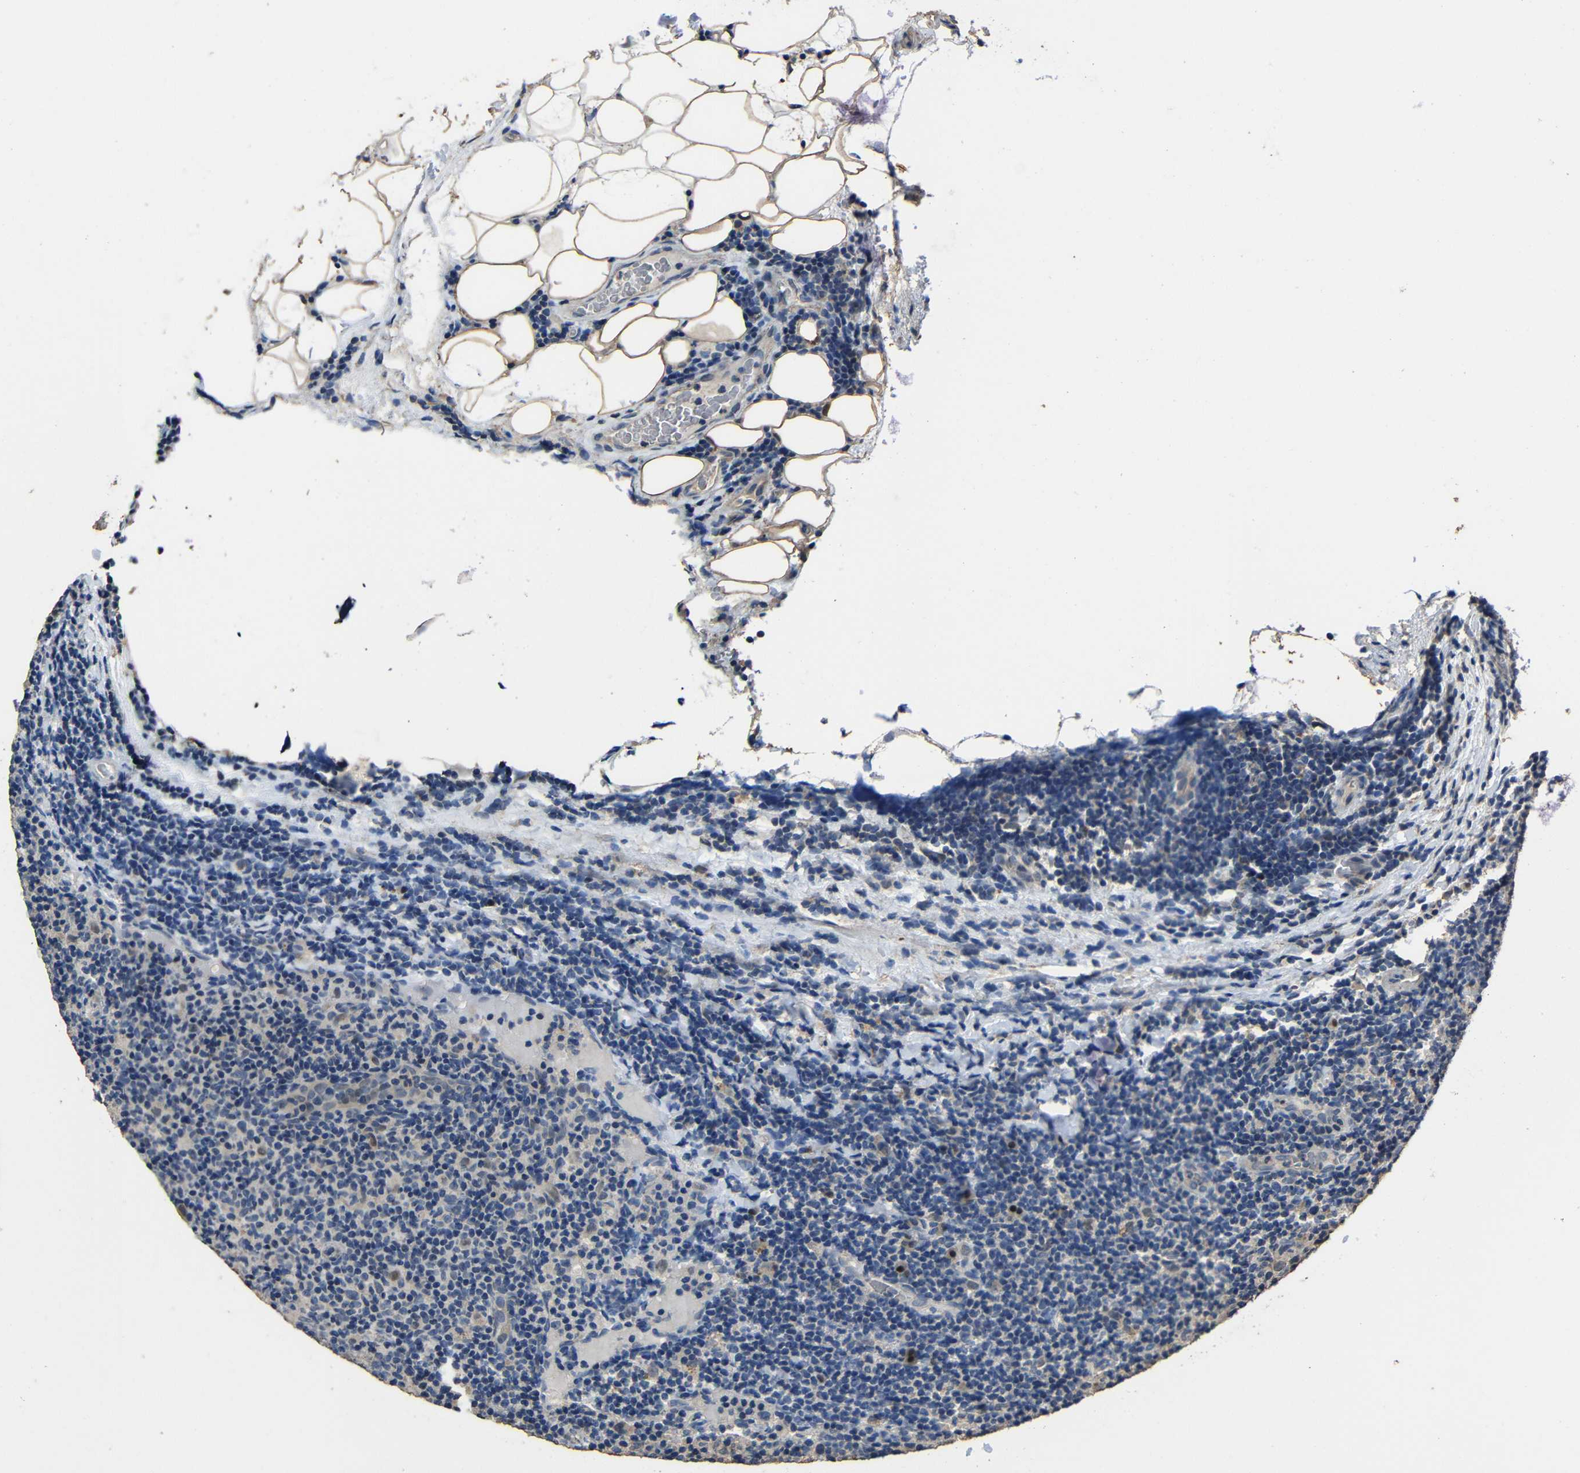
{"staining": {"intensity": "negative", "quantity": "none", "location": "none"}, "tissue": "lymphoma", "cell_type": "Tumor cells", "image_type": "cancer", "snomed": [{"axis": "morphology", "description": "Malignant lymphoma, non-Hodgkin's type, Low grade"}, {"axis": "topography", "description": "Lymph node"}], "caption": "High power microscopy image of an immunohistochemistry (IHC) photomicrograph of malignant lymphoma, non-Hodgkin's type (low-grade), revealing no significant expression in tumor cells.", "gene": "C6orf89", "patient": {"sex": "male", "age": 83}}